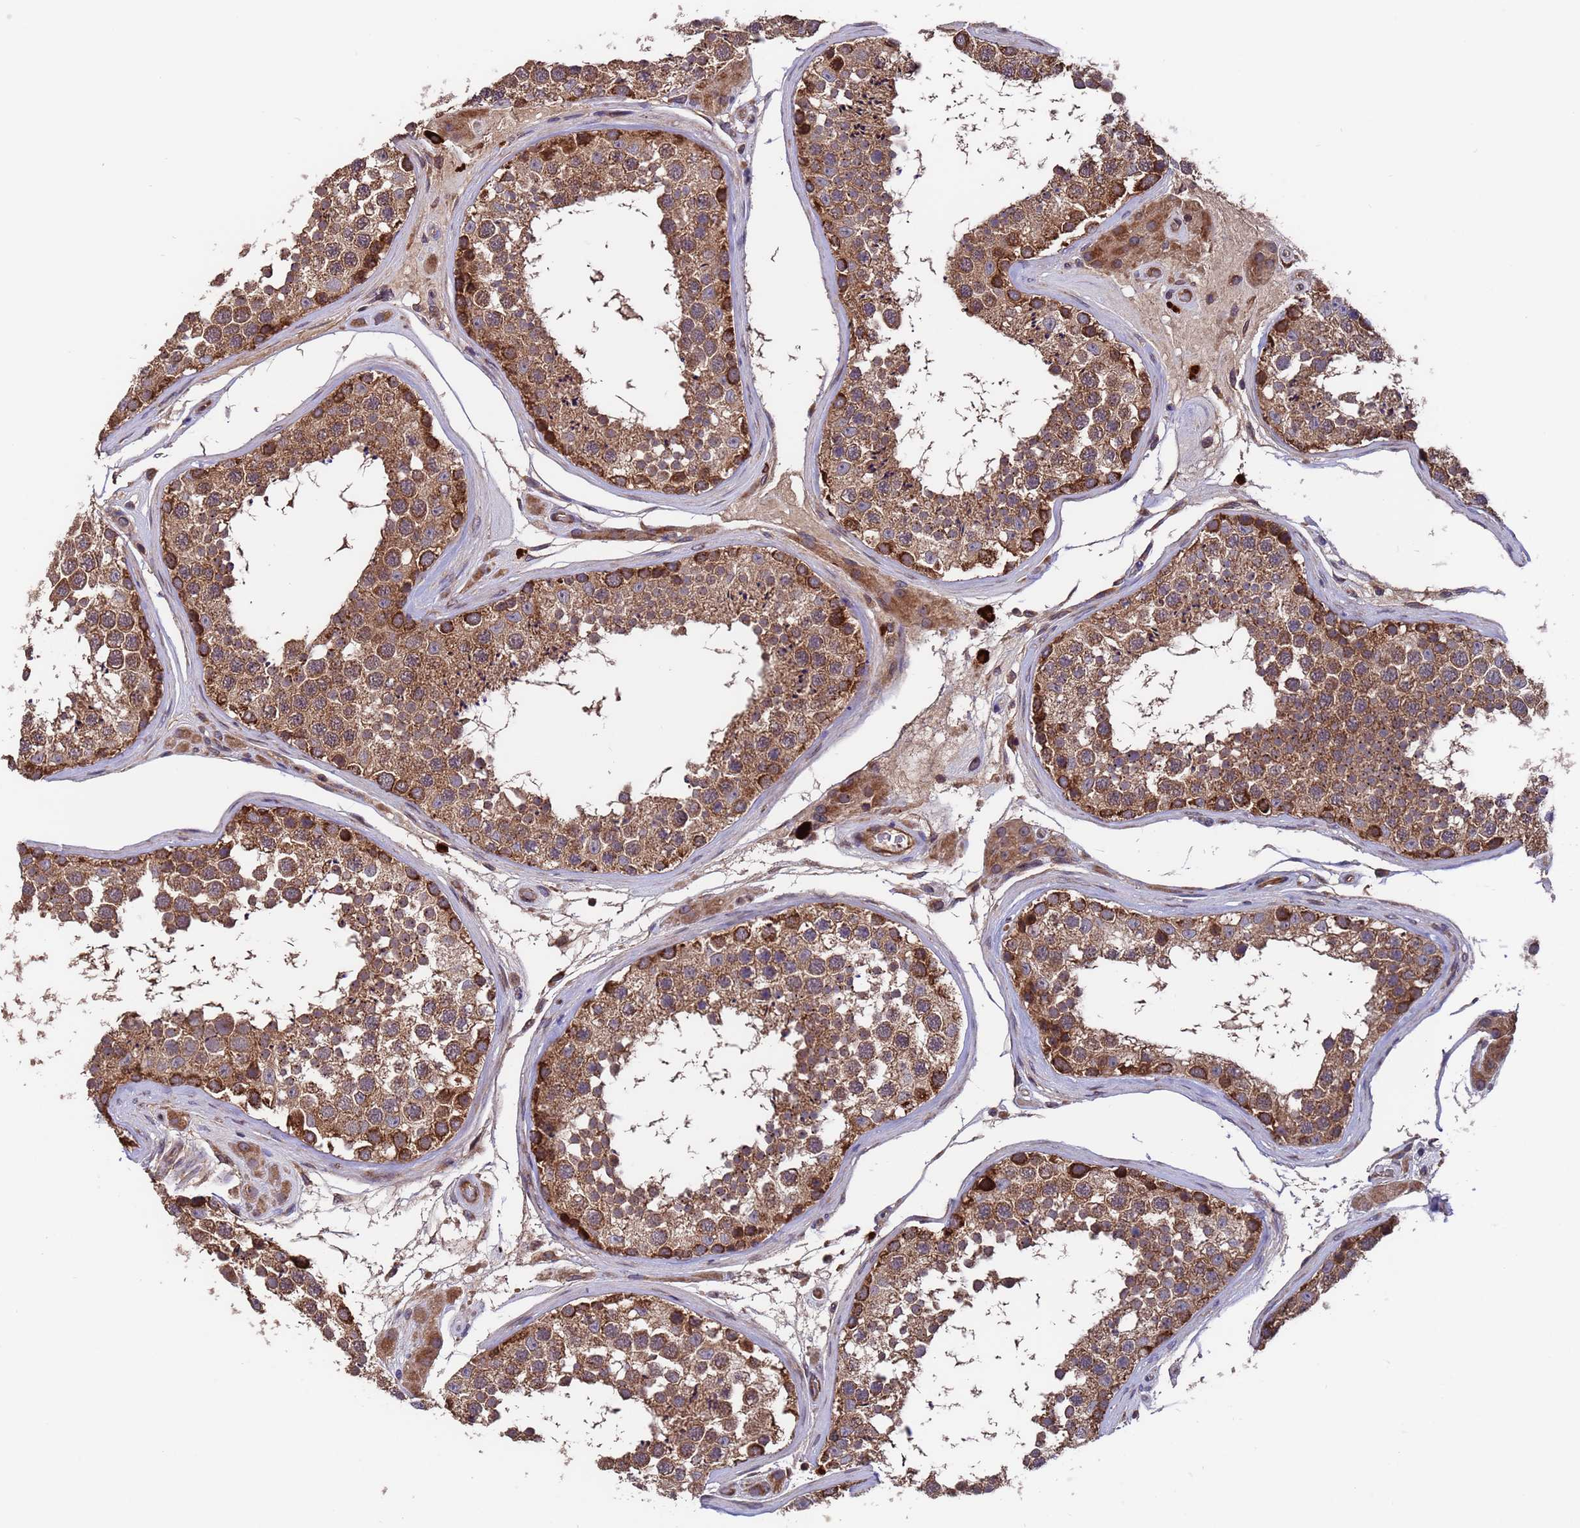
{"staining": {"intensity": "strong", "quantity": ">75%", "location": "cytoplasmic/membranous"}, "tissue": "testis", "cell_type": "Cells in seminiferous ducts", "image_type": "normal", "snomed": [{"axis": "morphology", "description": "Normal tissue, NOS"}, {"axis": "topography", "description": "Testis"}], "caption": "Immunohistochemical staining of normal human testis exhibits >75% levels of strong cytoplasmic/membranous protein staining in about >75% of cells in seminiferous ducts. The staining was performed using DAB to visualize the protein expression in brown, while the nuclei were stained in blue with hematoxylin (Magnification: 20x).", "gene": "TSR3", "patient": {"sex": "male", "age": 46}}